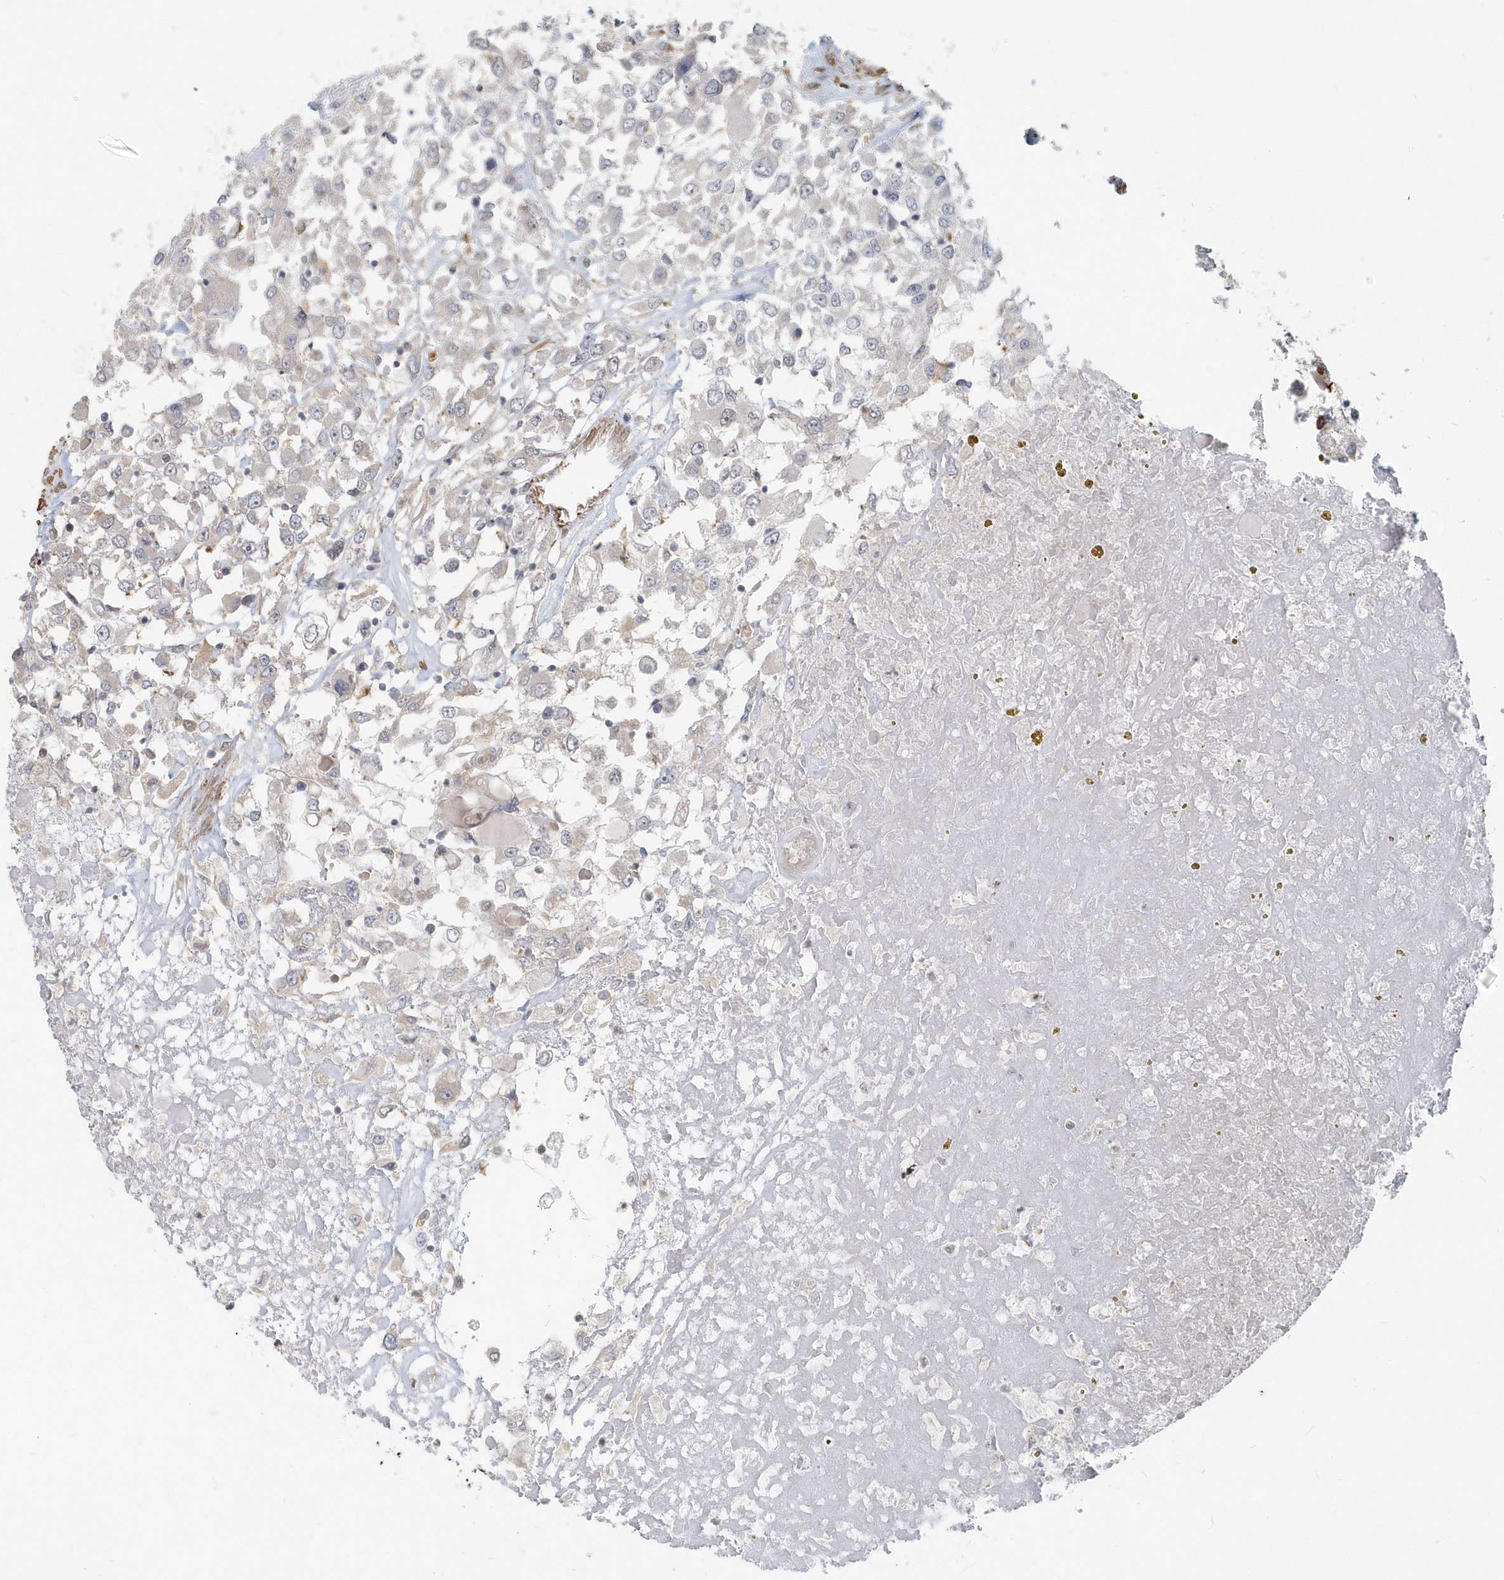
{"staining": {"intensity": "negative", "quantity": "none", "location": "none"}, "tissue": "renal cancer", "cell_type": "Tumor cells", "image_type": "cancer", "snomed": [{"axis": "morphology", "description": "Adenocarcinoma, NOS"}, {"axis": "topography", "description": "Kidney"}], "caption": "Immunohistochemistry (IHC) image of human renal adenocarcinoma stained for a protein (brown), which displays no positivity in tumor cells.", "gene": "NAPB", "patient": {"sex": "female", "age": 52}}